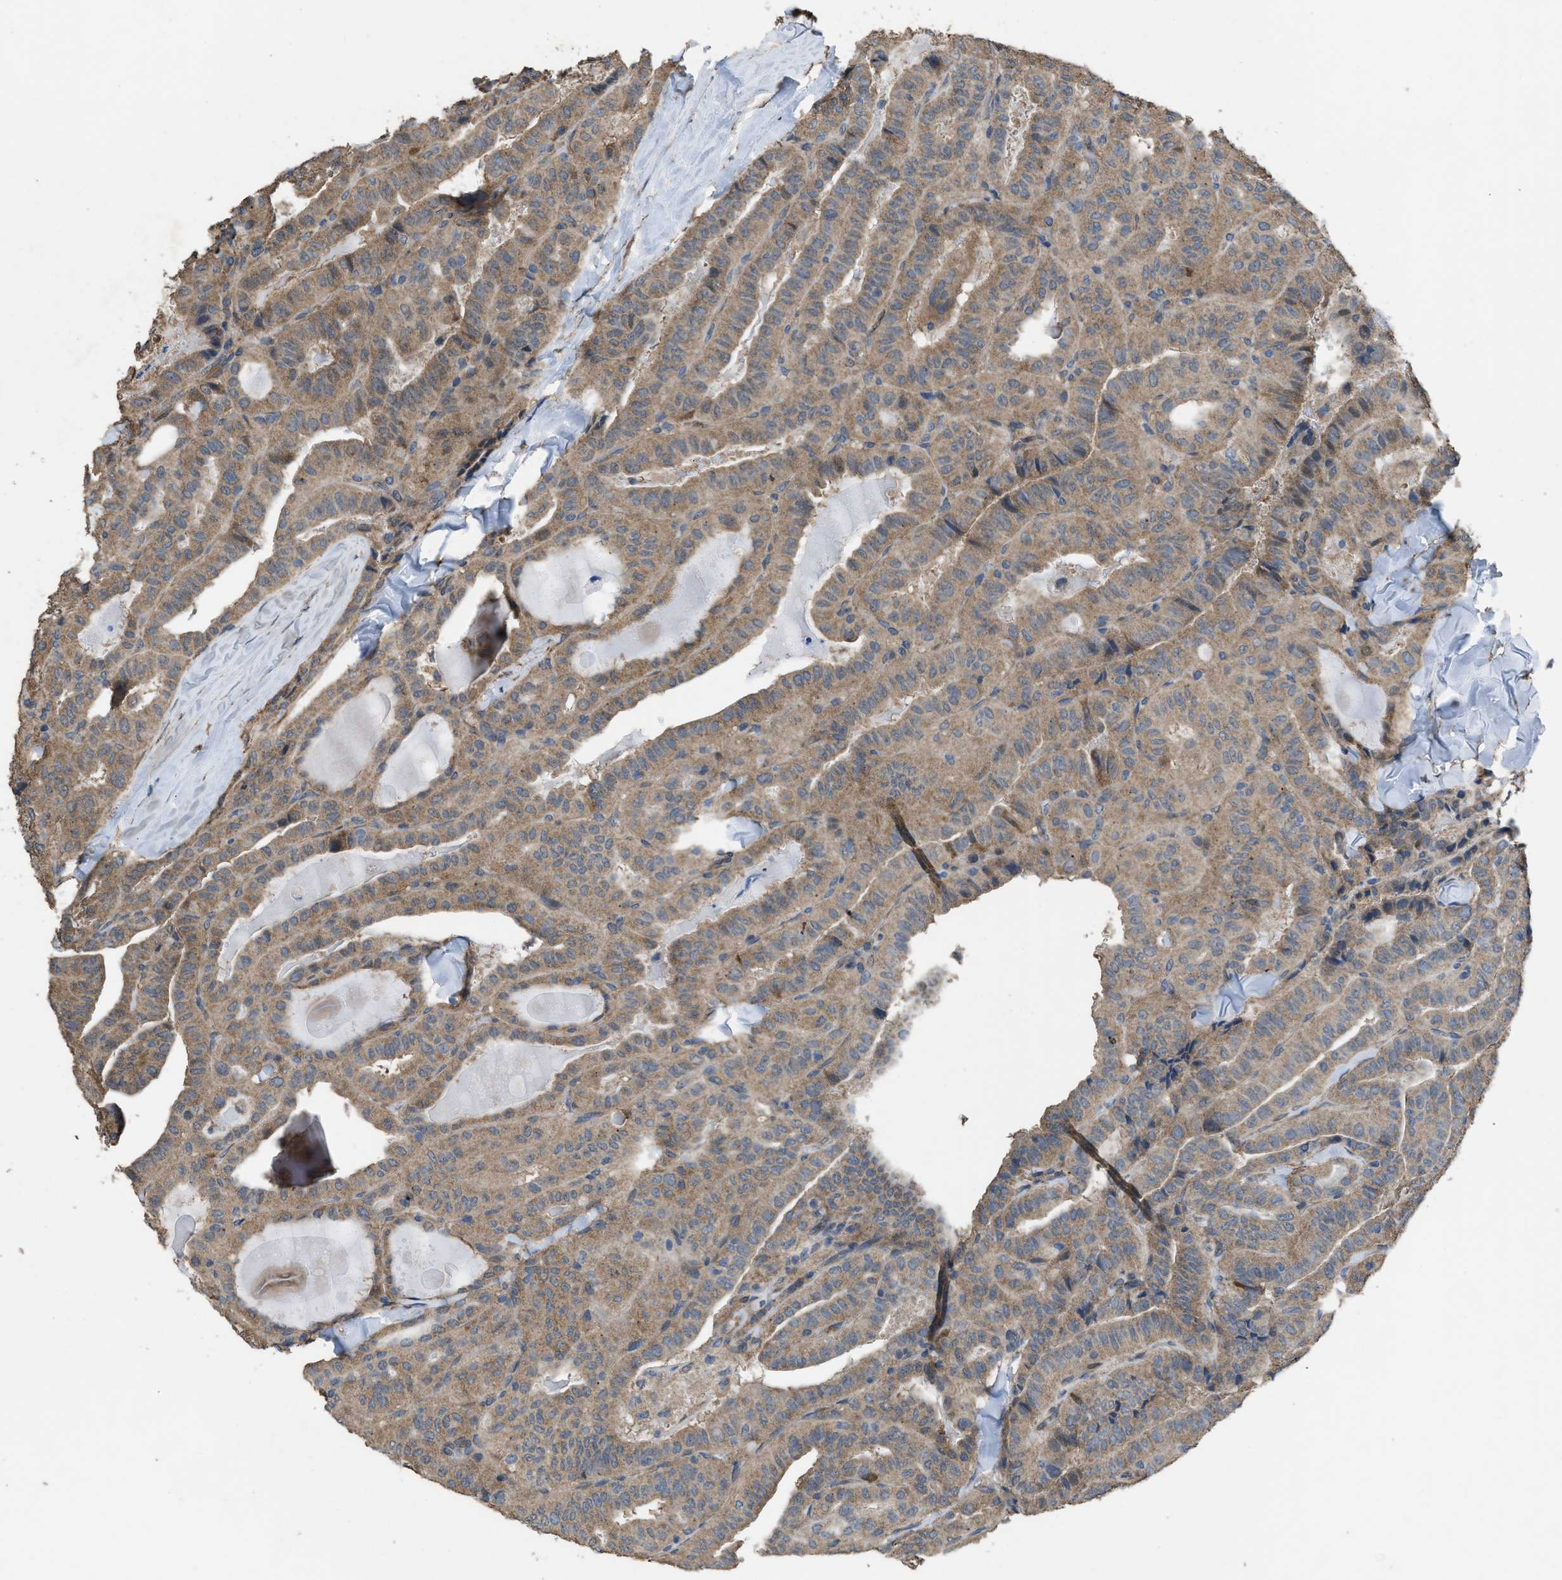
{"staining": {"intensity": "moderate", "quantity": ">75%", "location": "cytoplasmic/membranous"}, "tissue": "thyroid cancer", "cell_type": "Tumor cells", "image_type": "cancer", "snomed": [{"axis": "morphology", "description": "Papillary adenocarcinoma, NOS"}, {"axis": "topography", "description": "Thyroid gland"}], "caption": "Immunohistochemical staining of thyroid papillary adenocarcinoma exhibits moderate cytoplasmic/membranous protein staining in approximately >75% of tumor cells. The protein is shown in brown color, while the nuclei are stained blue.", "gene": "ARL6", "patient": {"sex": "male", "age": 77}}